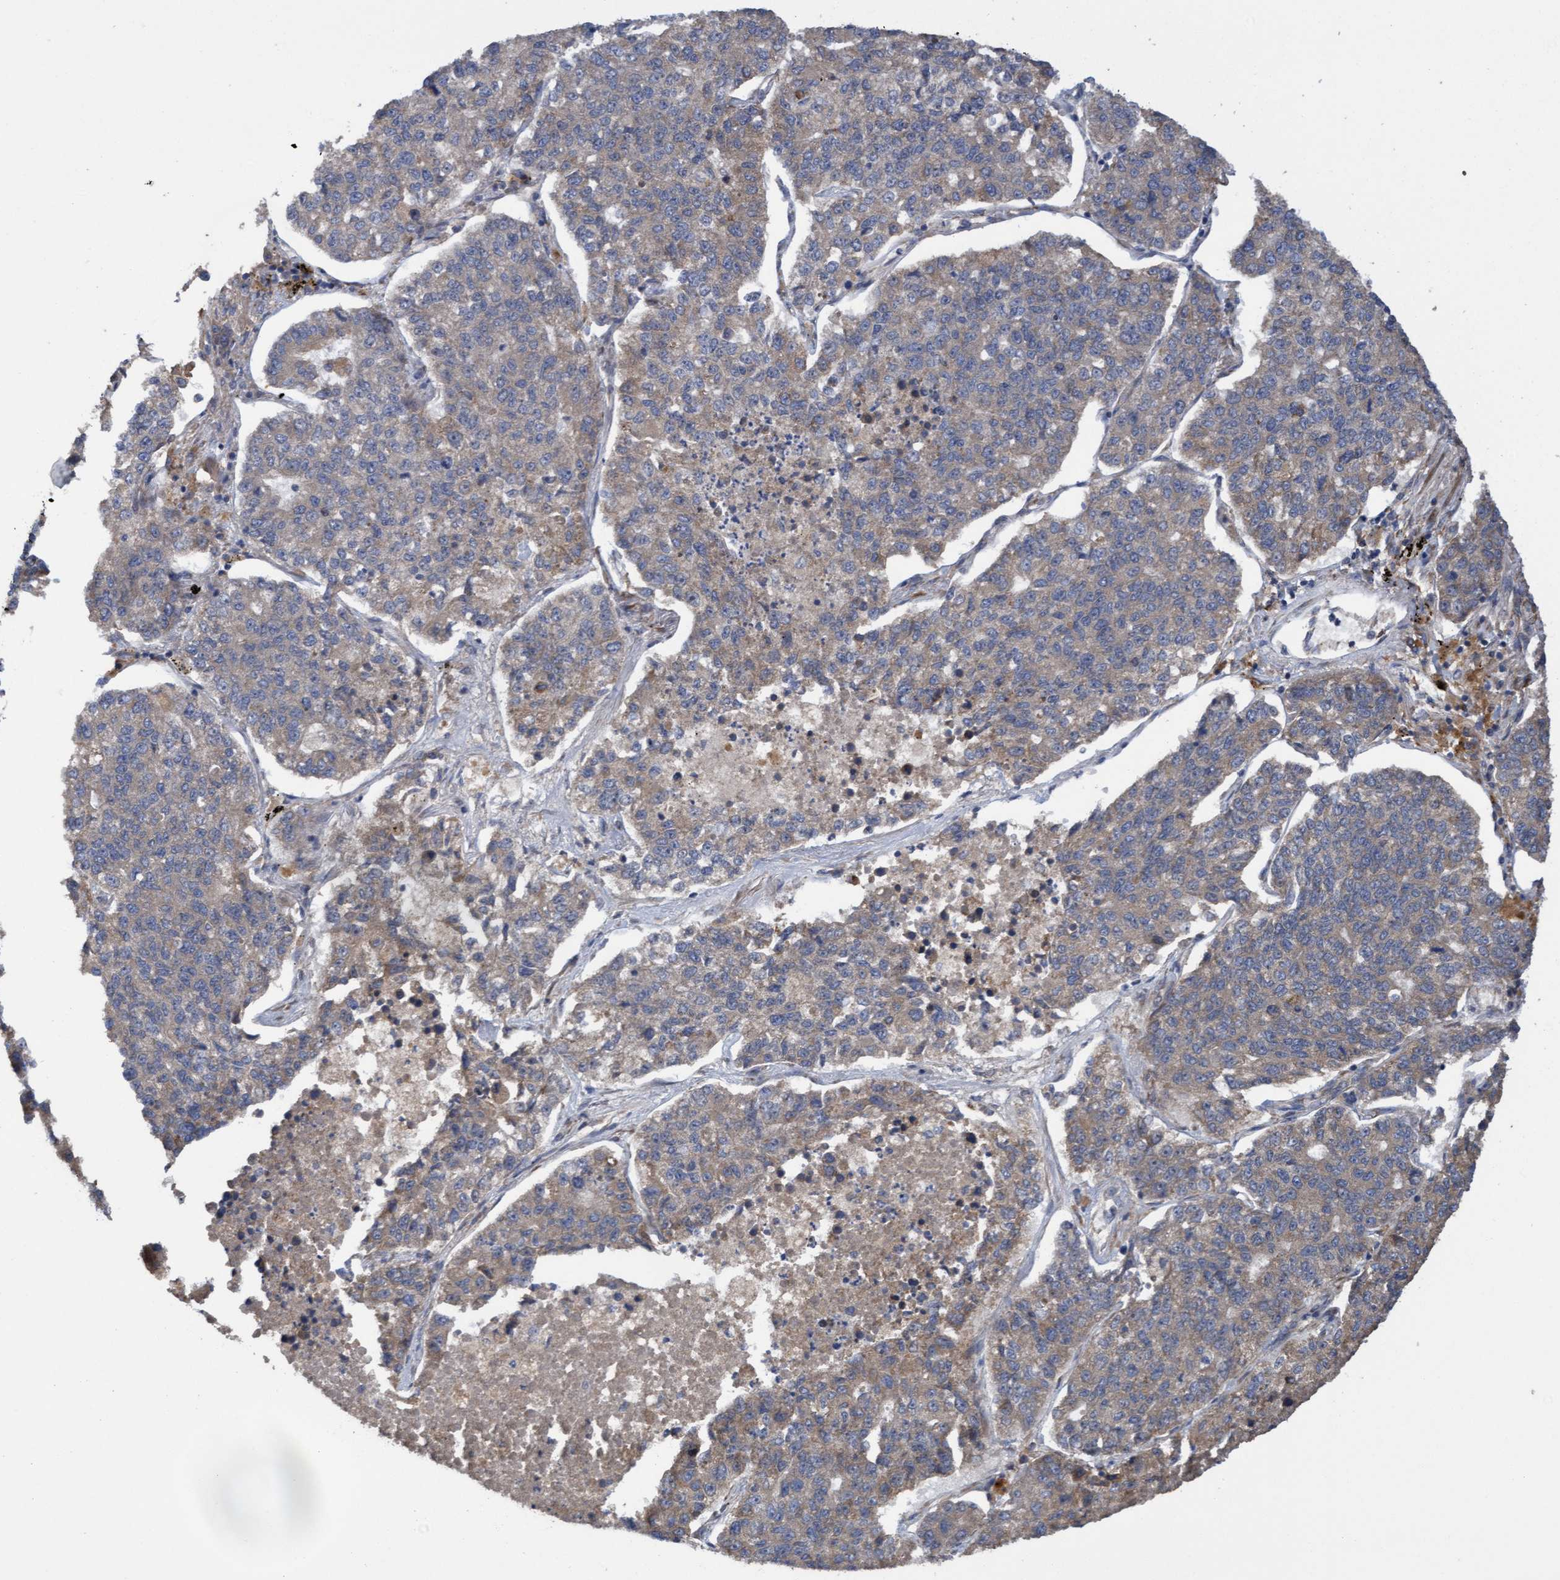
{"staining": {"intensity": "moderate", "quantity": "25%-75%", "location": "cytoplasmic/membranous"}, "tissue": "lung cancer", "cell_type": "Tumor cells", "image_type": "cancer", "snomed": [{"axis": "morphology", "description": "Adenocarcinoma, NOS"}, {"axis": "topography", "description": "Lung"}], "caption": "Tumor cells display moderate cytoplasmic/membranous staining in approximately 25%-75% of cells in lung adenocarcinoma.", "gene": "ELP5", "patient": {"sex": "male", "age": 49}}